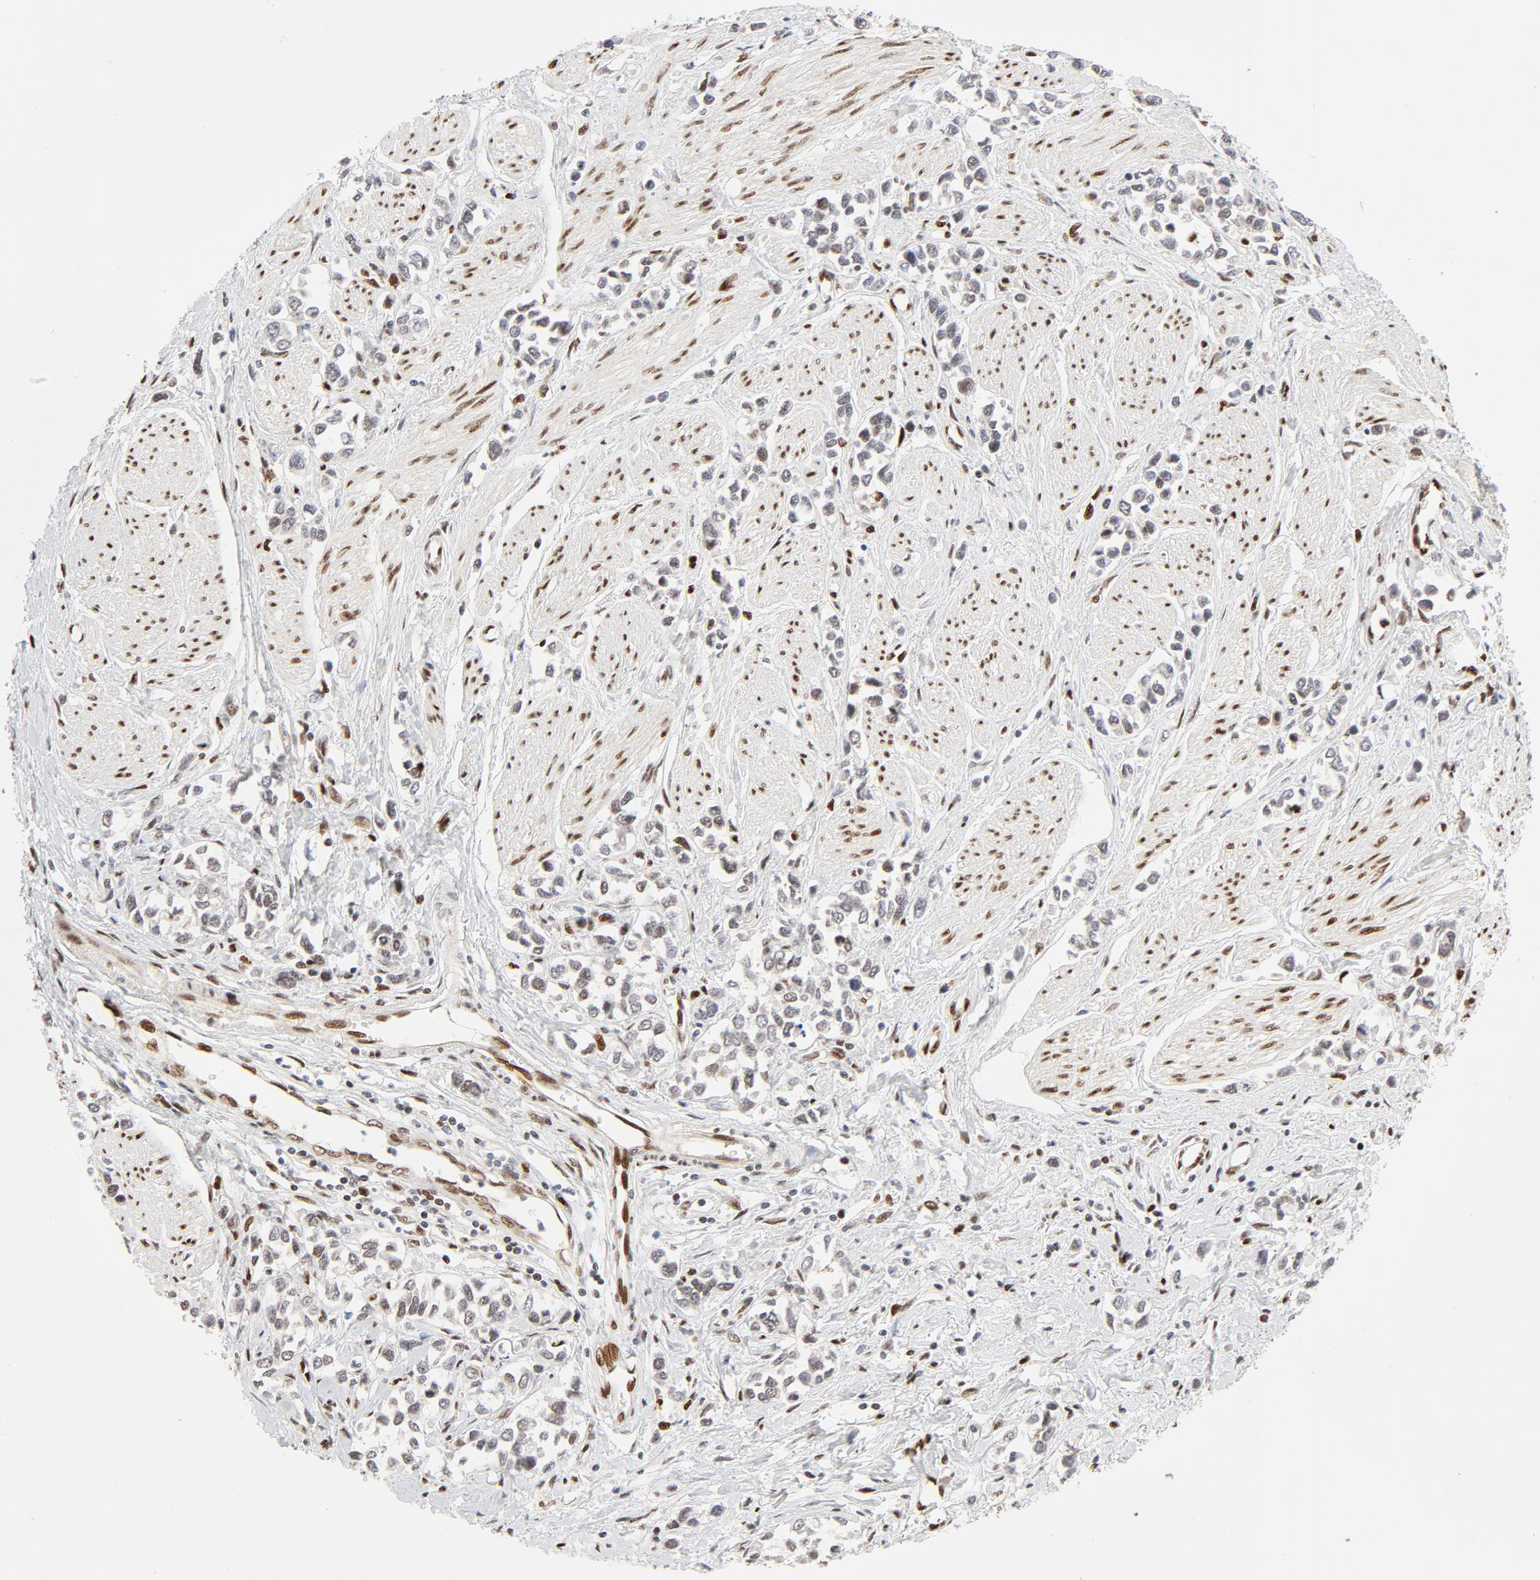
{"staining": {"intensity": "weak", "quantity": "<25%", "location": "nuclear"}, "tissue": "stomach cancer", "cell_type": "Tumor cells", "image_type": "cancer", "snomed": [{"axis": "morphology", "description": "Adenocarcinoma, NOS"}, {"axis": "topography", "description": "Stomach, upper"}], "caption": "Immunohistochemical staining of human stomach adenocarcinoma displays no significant expression in tumor cells.", "gene": "MEF2A", "patient": {"sex": "male", "age": 76}}